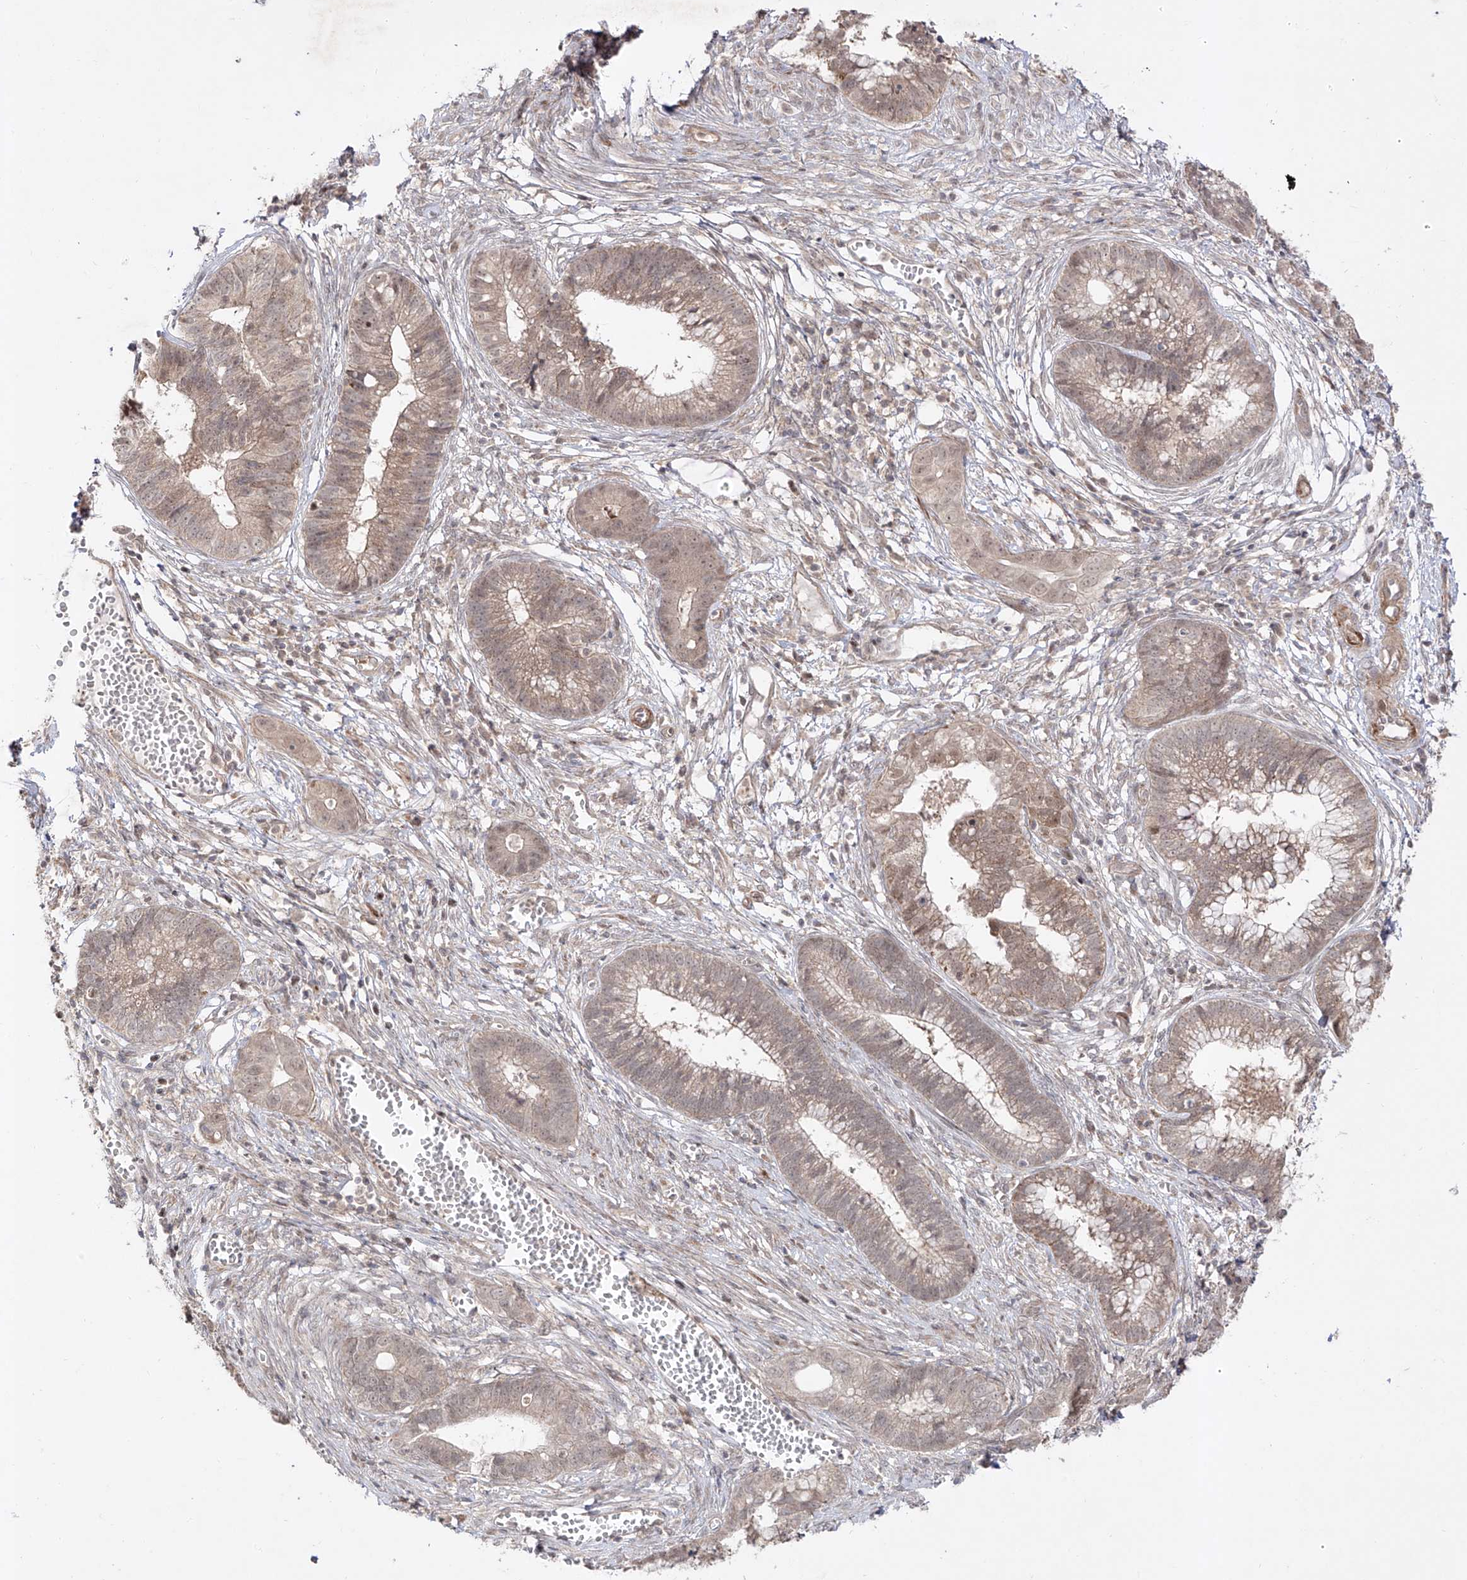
{"staining": {"intensity": "weak", "quantity": "25%-75%", "location": "cytoplasmic/membranous,nuclear"}, "tissue": "cervical cancer", "cell_type": "Tumor cells", "image_type": "cancer", "snomed": [{"axis": "morphology", "description": "Adenocarcinoma, NOS"}, {"axis": "topography", "description": "Cervix"}], "caption": "Protein staining shows weak cytoplasmic/membranous and nuclear expression in about 25%-75% of tumor cells in adenocarcinoma (cervical).", "gene": "KDM1B", "patient": {"sex": "female", "age": 44}}